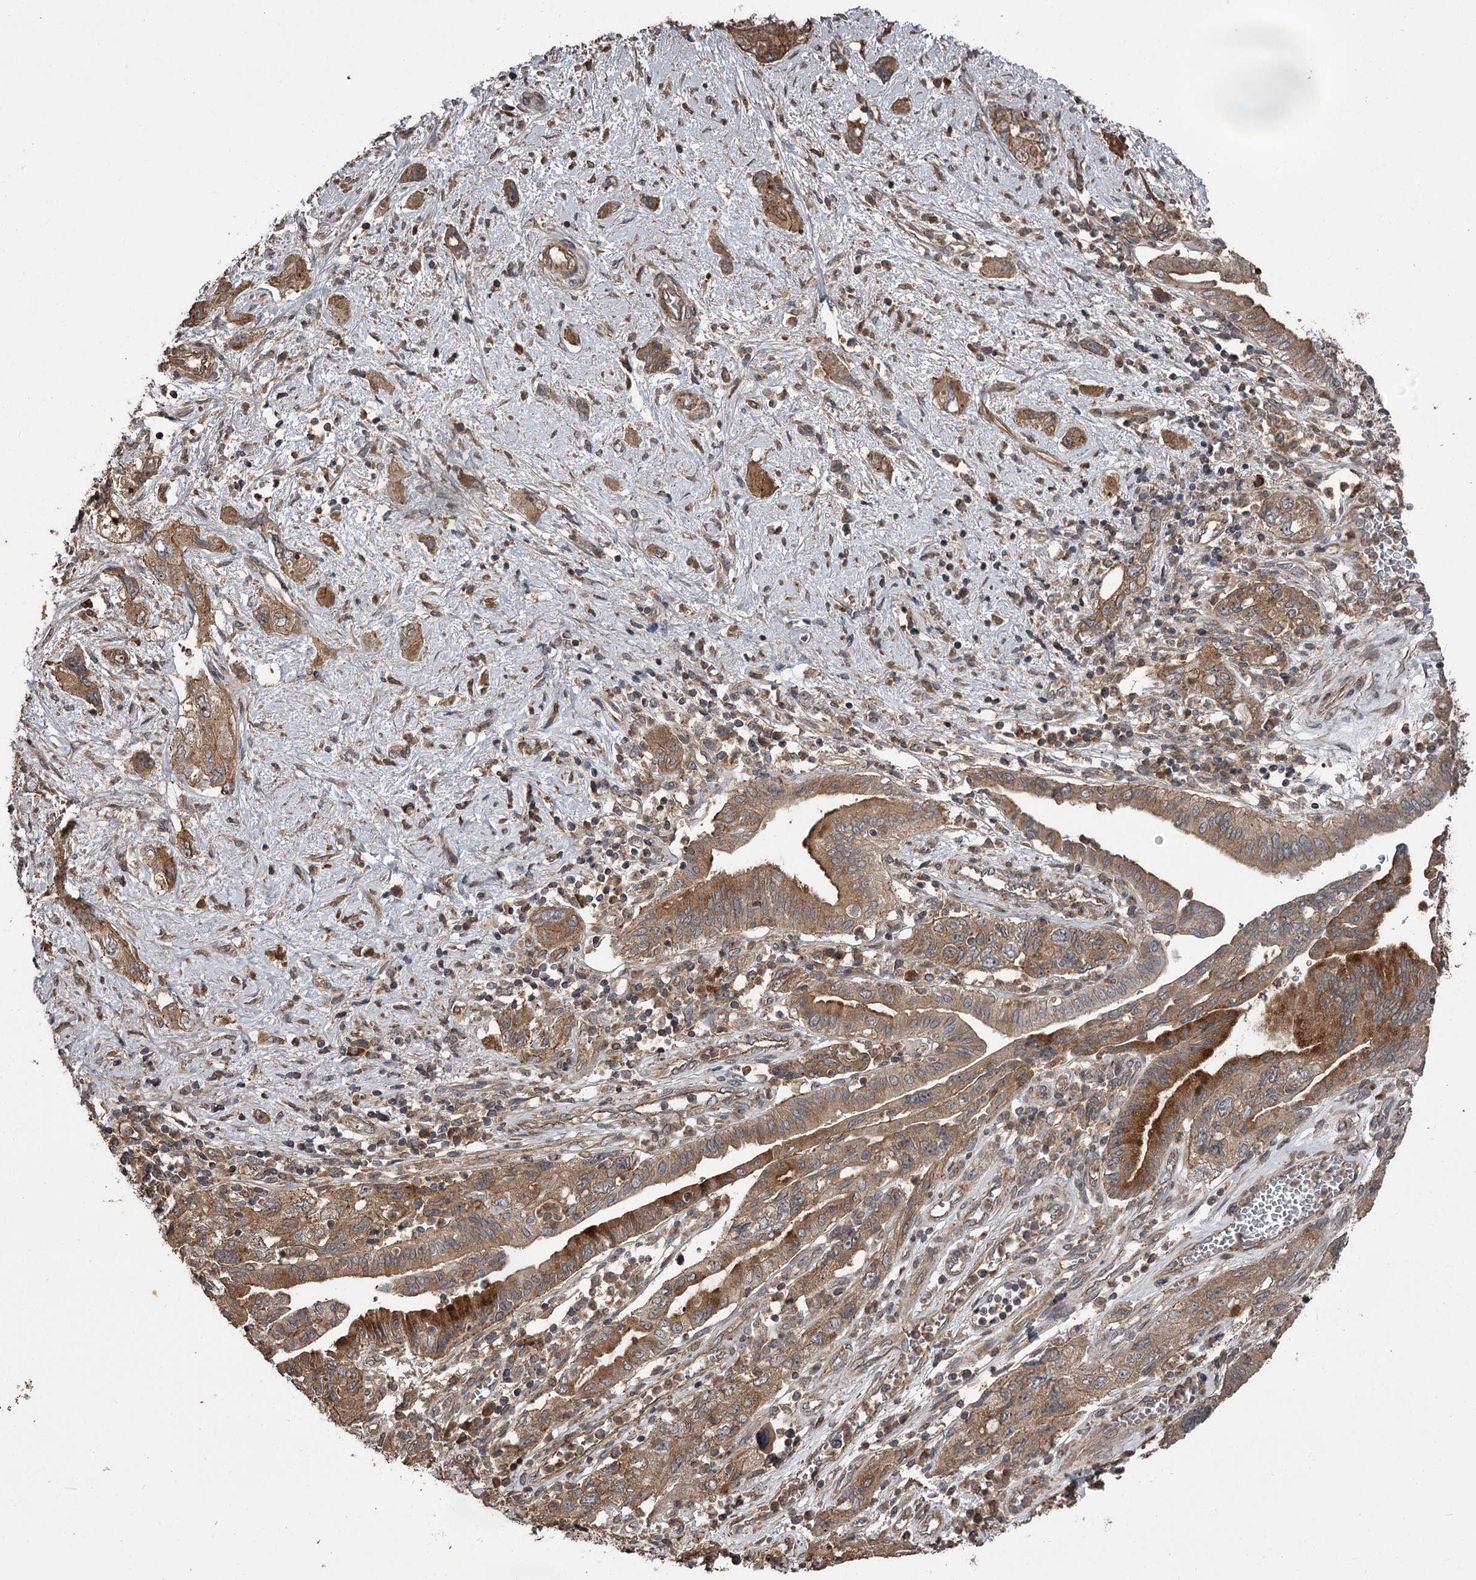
{"staining": {"intensity": "moderate", "quantity": ">75%", "location": "cytoplasmic/membranous"}, "tissue": "pancreatic cancer", "cell_type": "Tumor cells", "image_type": "cancer", "snomed": [{"axis": "morphology", "description": "Adenocarcinoma, NOS"}, {"axis": "topography", "description": "Pancreas"}], "caption": "The histopathology image shows a brown stain indicating the presence of a protein in the cytoplasmic/membranous of tumor cells in pancreatic cancer. (DAB = brown stain, brightfield microscopy at high magnification).", "gene": "RAB21", "patient": {"sex": "female", "age": 73}}